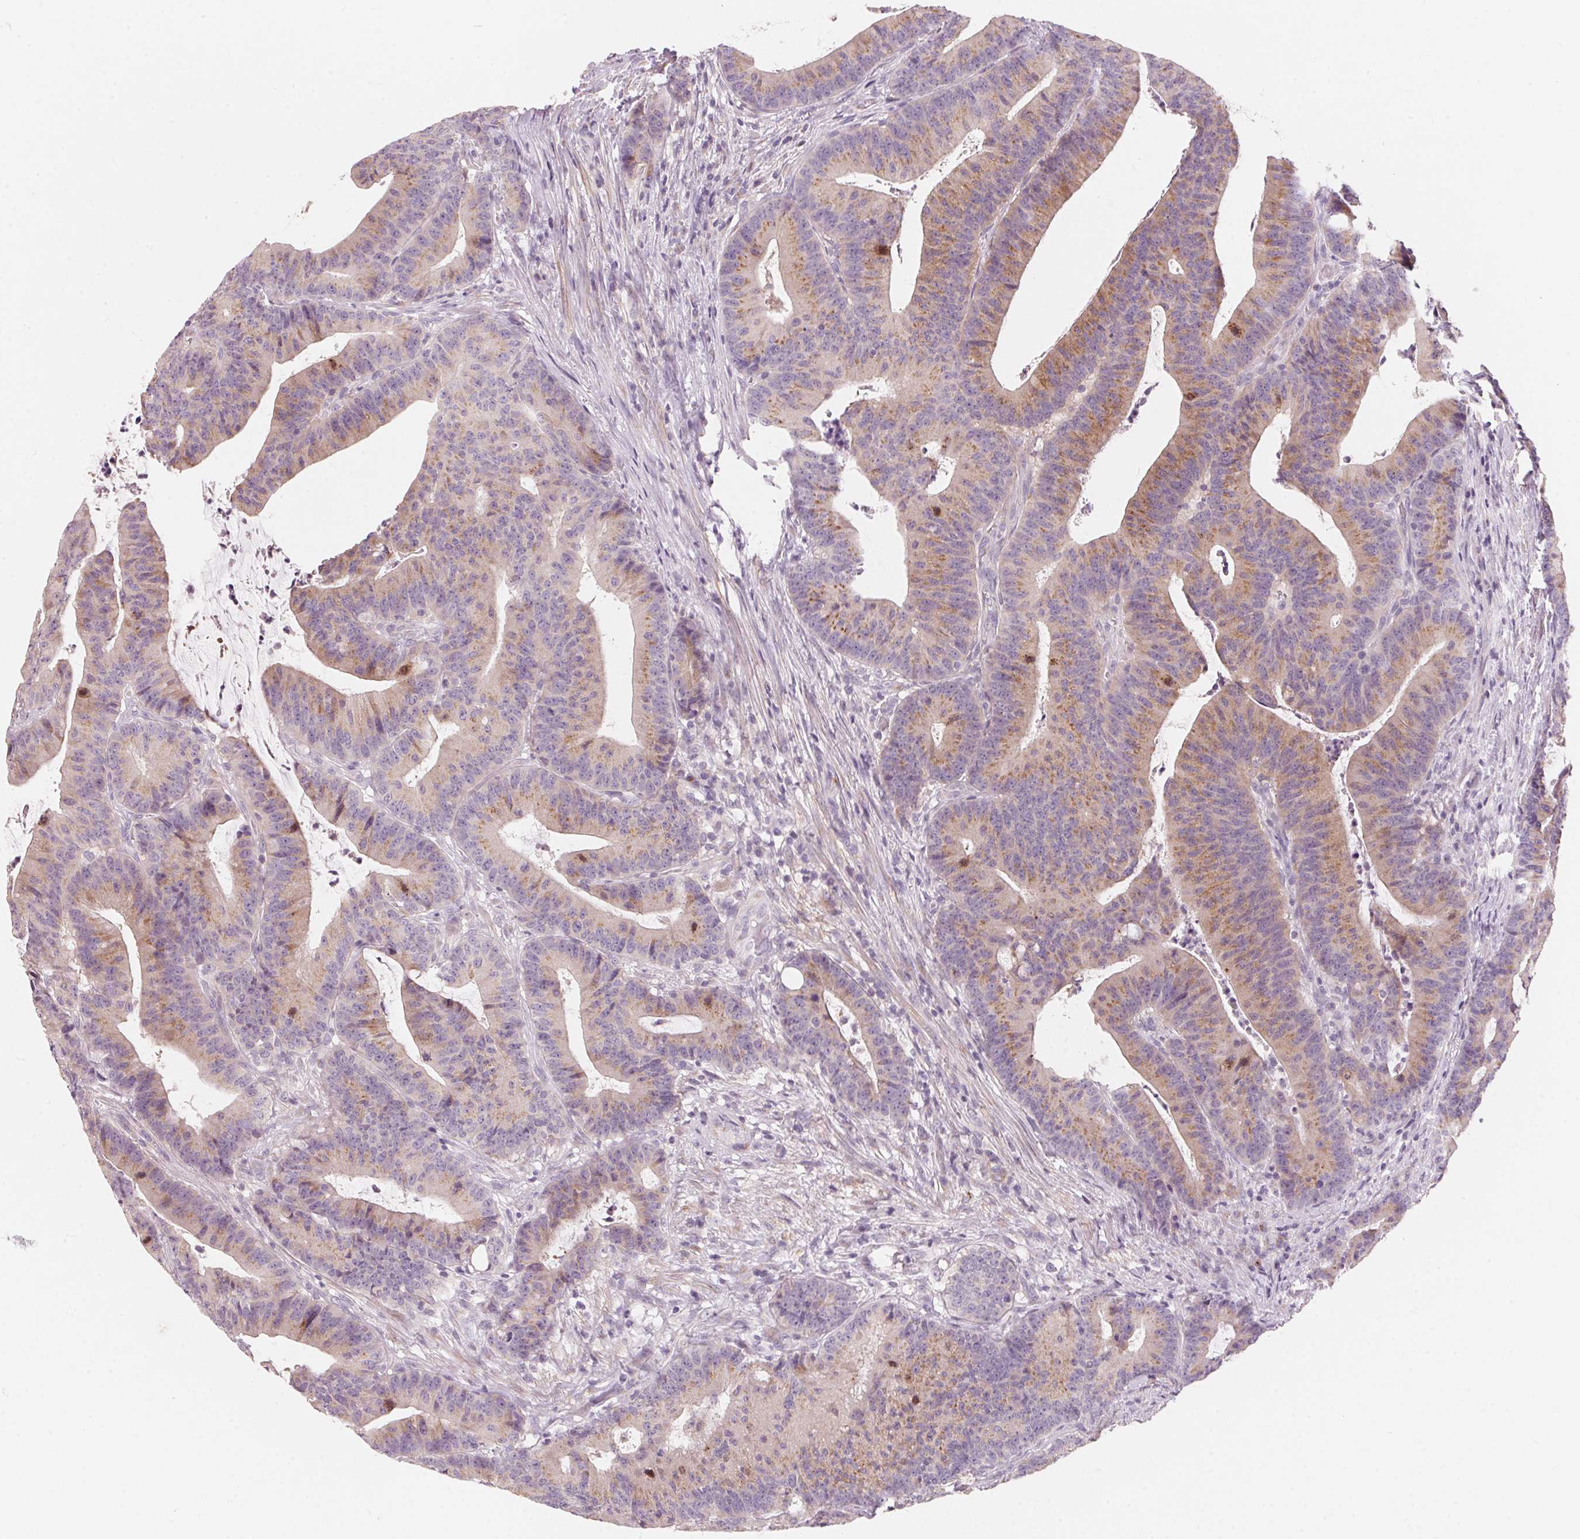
{"staining": {"intensity": "weak", "quantity": ">75%", "location": "cytoplasmic/membranous"}, "tissue": "colorectal cancer", "cell_type": "Tumor cells", "image_type": "cancer", "snomed": [{"axis": "morphology", "description": "Adenocarcinoma, NOS"}, {"axis": "topography", "description": "Colon"}], "caption": "Immunohistochemistry (DAB (3,3'-diaminobenzidine)) staining of human colorectal adenocarcinoma reveals weak cytoplasmic/membranous protein positivity in approximately >75% of tumor cells. The staining is performed using DAB brown chromogen to label protein expression. The nuclei are counter-stained blue using hematoxylin.", "gene": "DRAM2", "patient": {"sex": "female", "age": 78}}